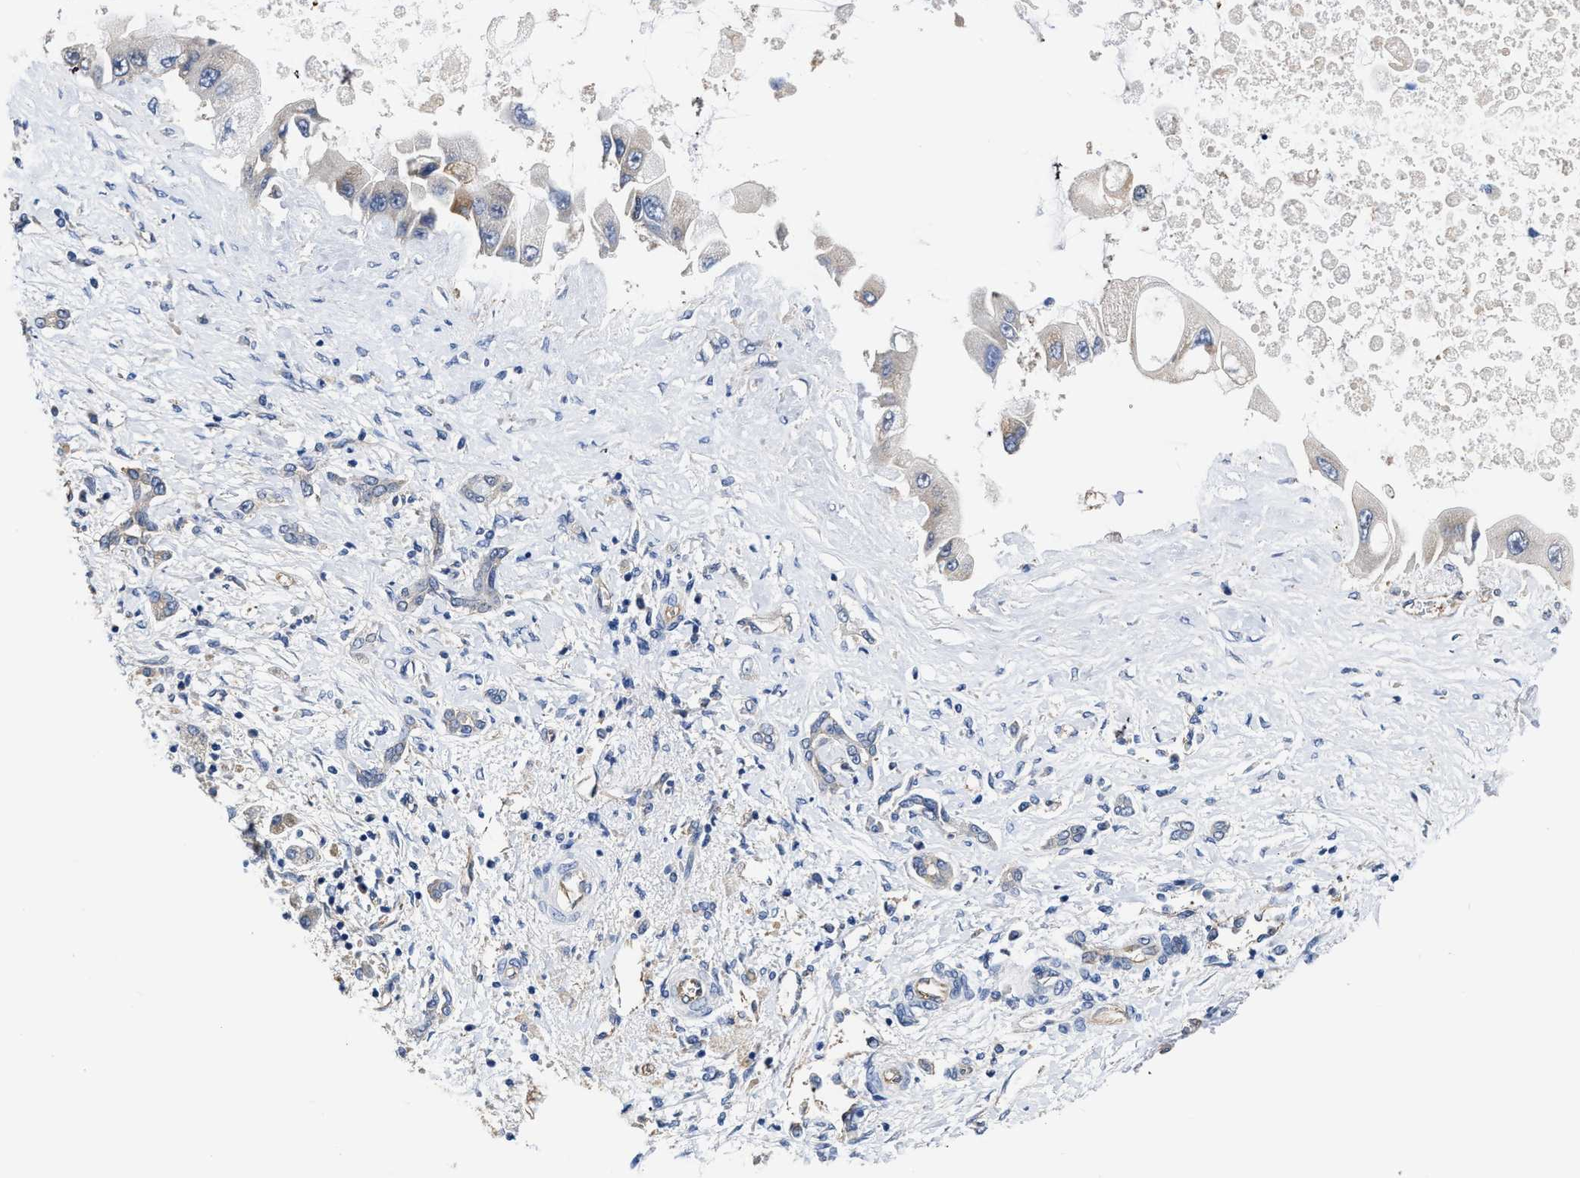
{"staining": {"intensity": "negative", "quantity": "none", "location": "none"}, "tissue": "liver cancer", "cell_type": "Tumor cells", "image_type": "cancer", "snomed": [{"axis": "morphology", "description": "Cholangiocarcinoma"}, {"axis": "topography", "description": "Liver"}], "caption": "Tumor cells show no significant expression in cholangiocarcinoma (liver).", "gene": "C22orf42", "patient": {"sex": "male", "age": 50}}